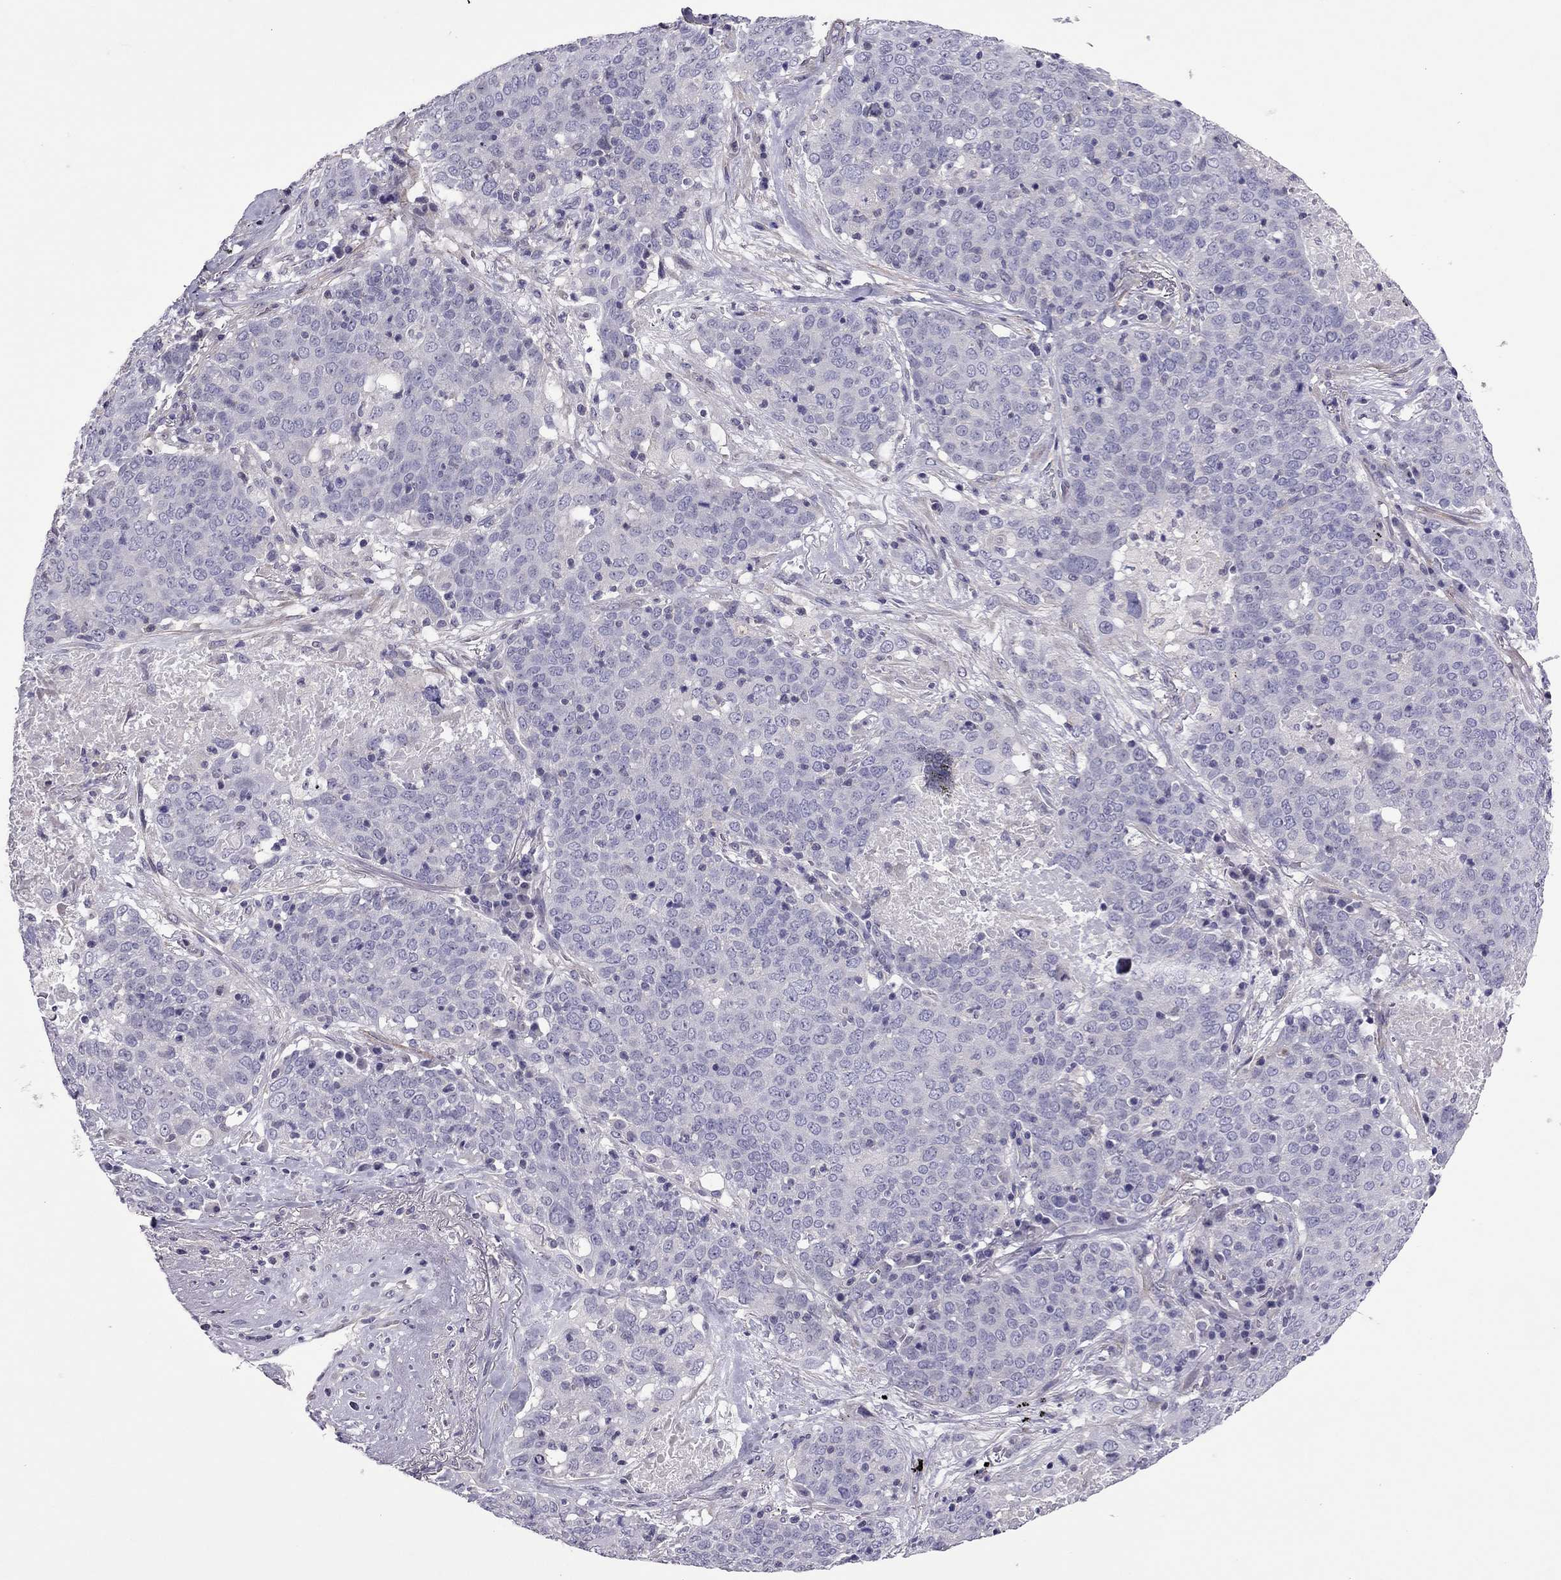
{"staining": {"intensity": "negative", "quantity": "none", "location": "none"}, "tissue": "lung cancer", "cell_type": "Tumor cells", "image_type": "cancer", "snomed": [{"axis": "morphology", "description": "Squamous cell carcinoma, NOS"}, {"axis": "topography", "description": "Lung"}], "caption": "Histopathology image shows no significant protein expression in tumor cells of lung cancer.", "gene": "SLC16A8", "patient": {"sex": "male", "age": 82}}